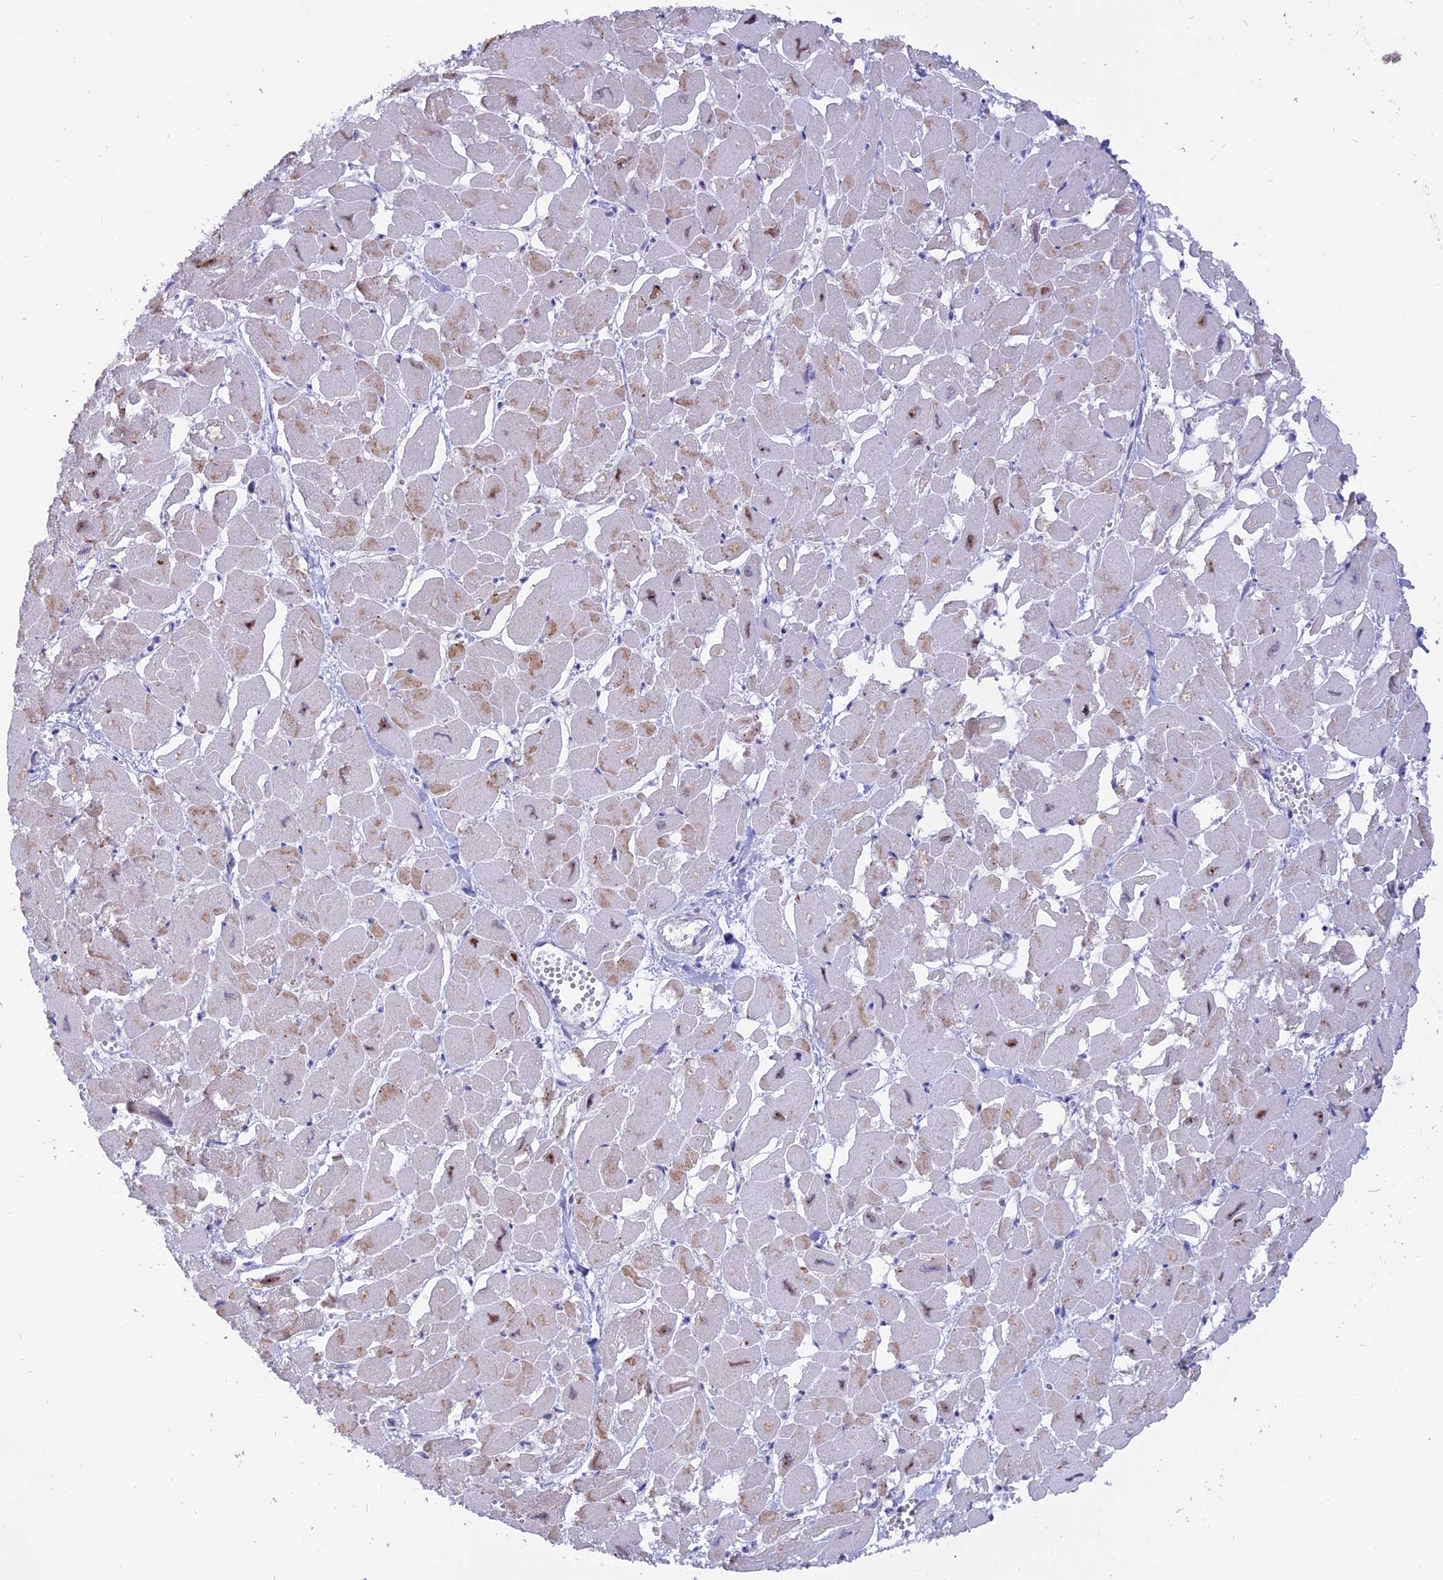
{"staining": {"intensity": "negative", "quantity": "none", "location": "none"}, "tissue": "heart muscle", "cell_type": "Cardiomyocytes", "image_type": "normal", "snomed": [{"axis": "morphology", "description": "Normal tissue, NOS"}, {"axis": "topography", "description": "Heart"}], "caption": "DAB immunohistochemical staining of benign heart muscle reveals no significant expression in cardiomyocytes.", "gene": "CENPV", "patient": {"sex": "male", "age": 54}}